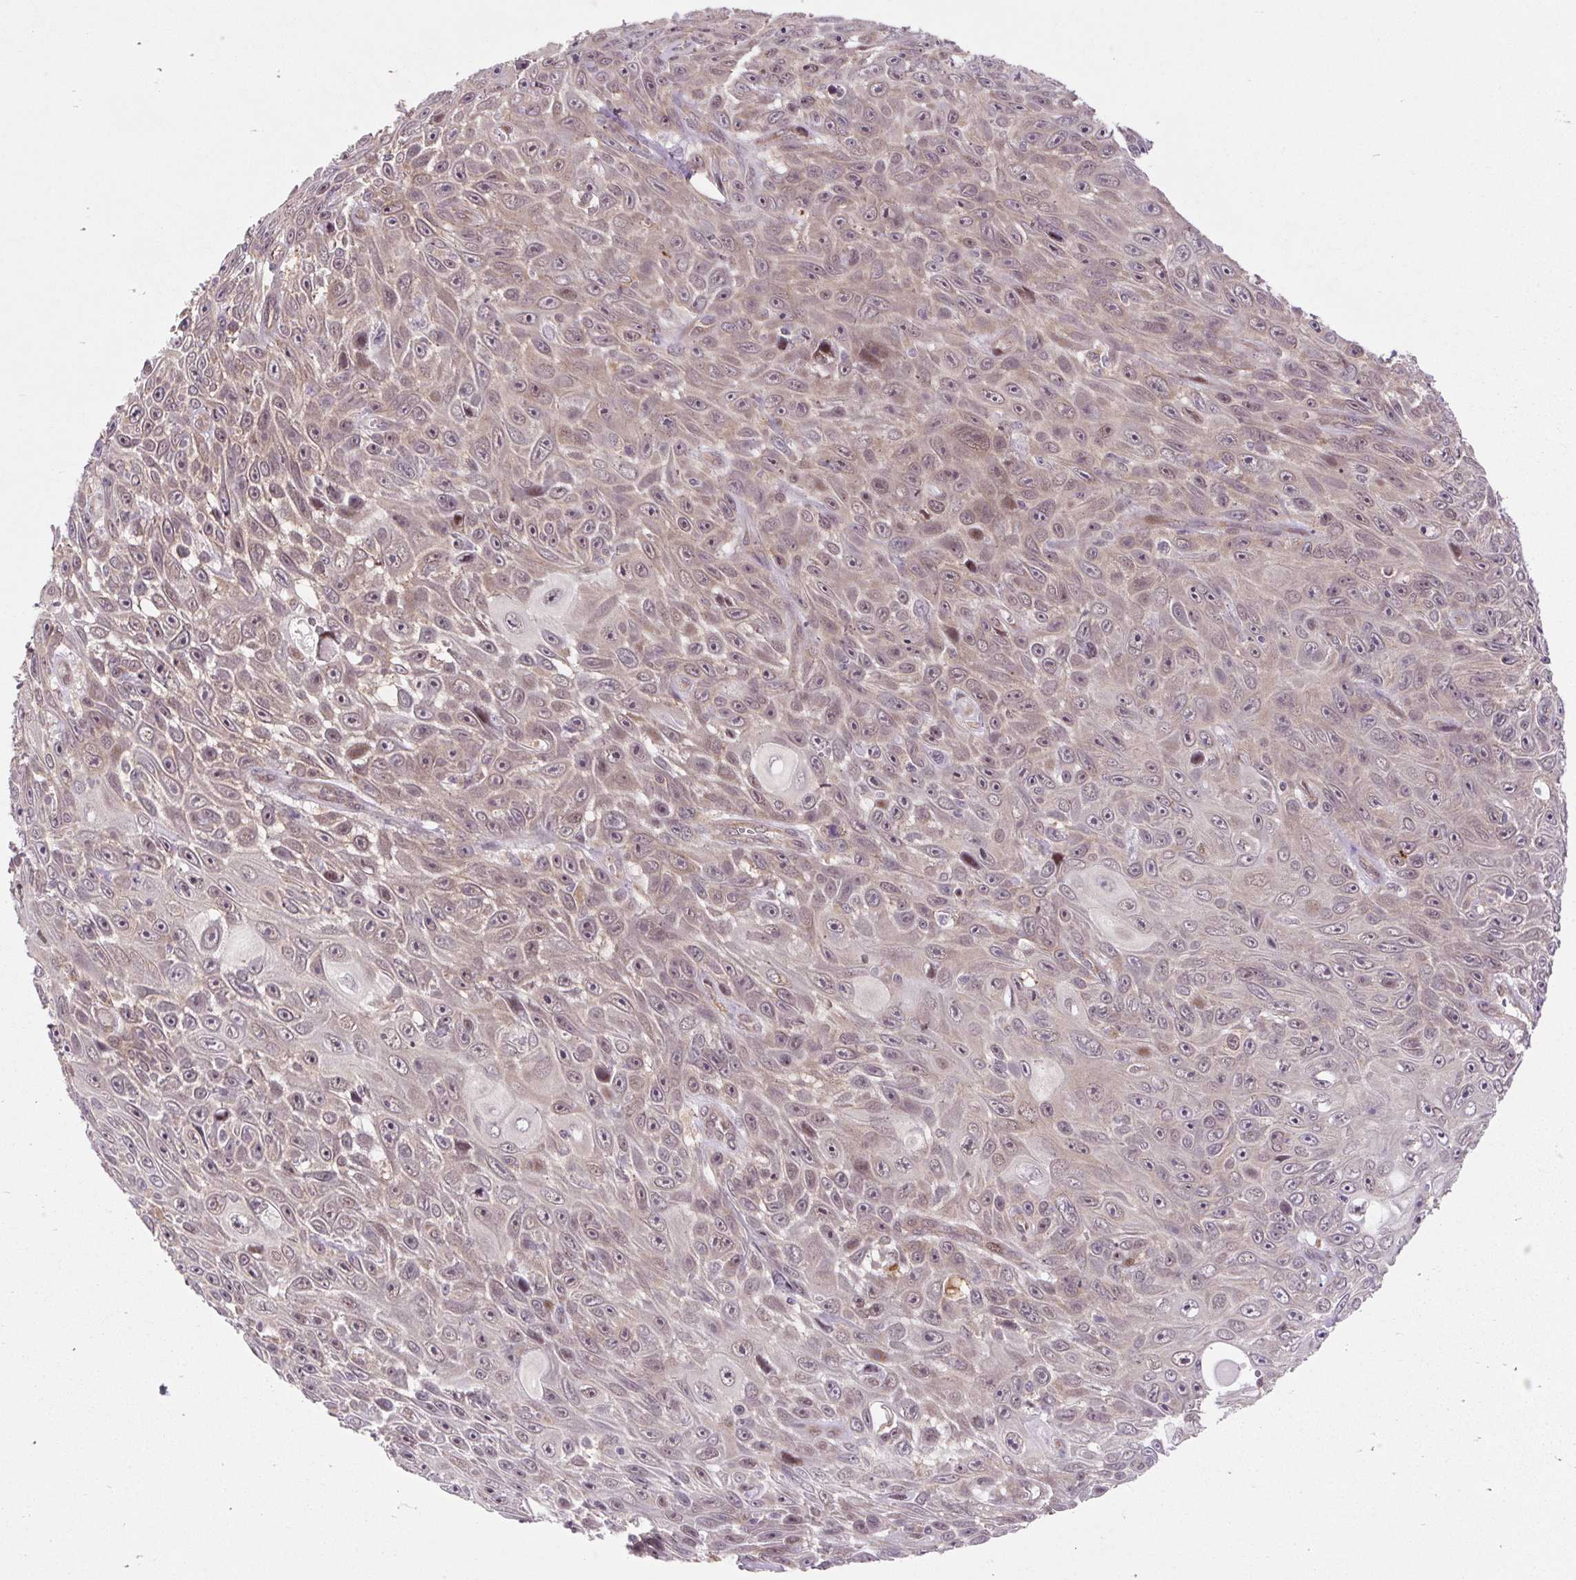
{"staining": {"intensity": "weak", "quantity": "25%-75%", "location": "cytoplasmic/membranous,nuclear"}, "tissue": "skin cancer", "cell_type": "Tumor cells", "image_type": "cancer", "snomed": [{"axis": "morphology", "description": "Squamous cell carcinoma, NOS"}, {"axis": "topography", "description": "Skin"}], "caption": "Immunohistochemistry of human skin cancer exhibits low levels of weak cytoplasmic/membranous and nuclear positivity in about 25%-75% of tumor cells.", "gene": "HFE", "patient": {"sex": "male", "age": 82}}